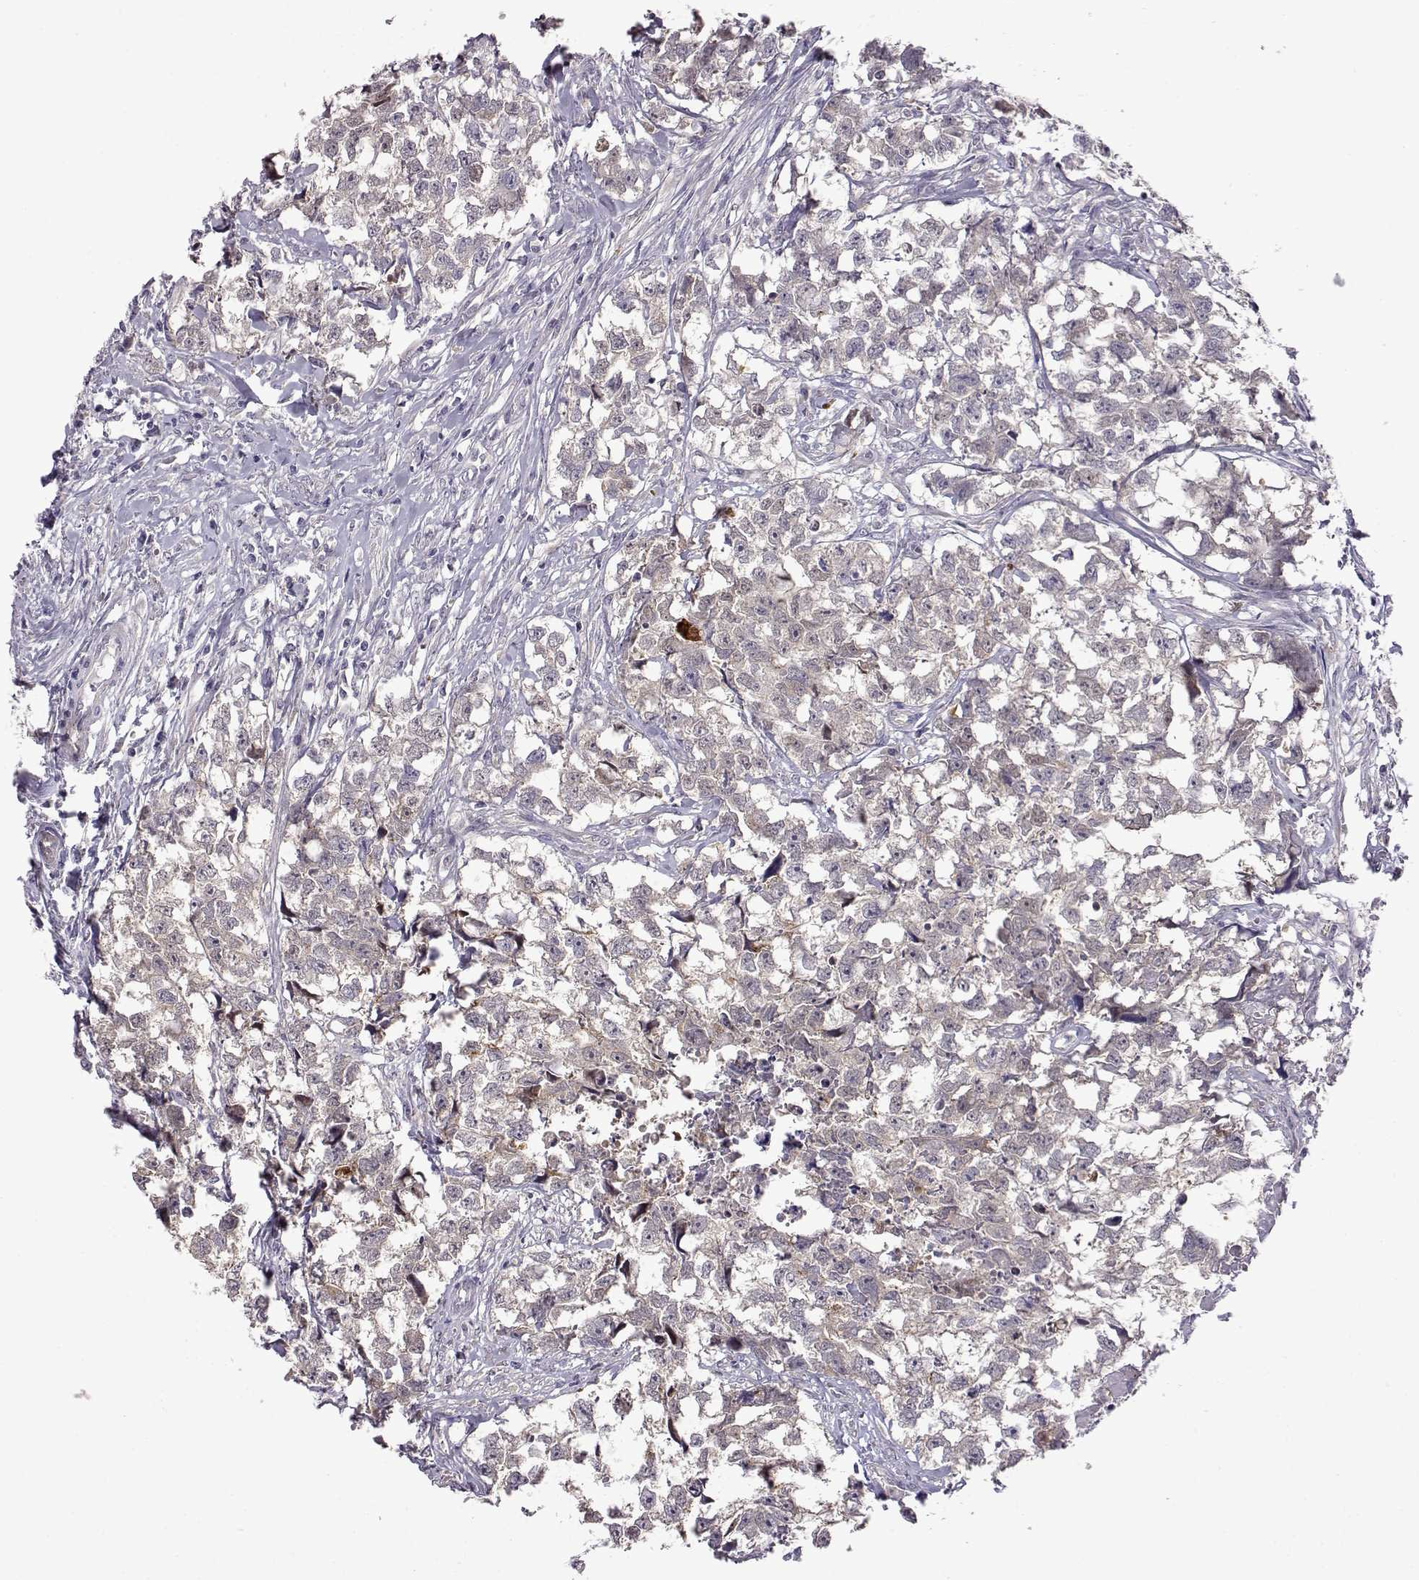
{"staining": {"intensity": "negative", "quantity": "none", "location": "none"}, "tissue": "testis cancer", "cell_type": "Tumor cells", "image_type": "cancer", "snomed": [{"axis": "morphology", "description": "Carcinoma, Embryonal, NOS"}, {"axis": "morphology", "description": "Teratoma, malignant, NOS"}, {"axis": "topography", "description": "Testis"}], "caption": "This histopathology image is of testis teratoma (malignant) stained with IHC to label a protein in brown with the nuclei are counter-stained blue. There is no expression in tumor cells.", "gene": "VGF", "patient": {"sex": "male", "age": 44}}